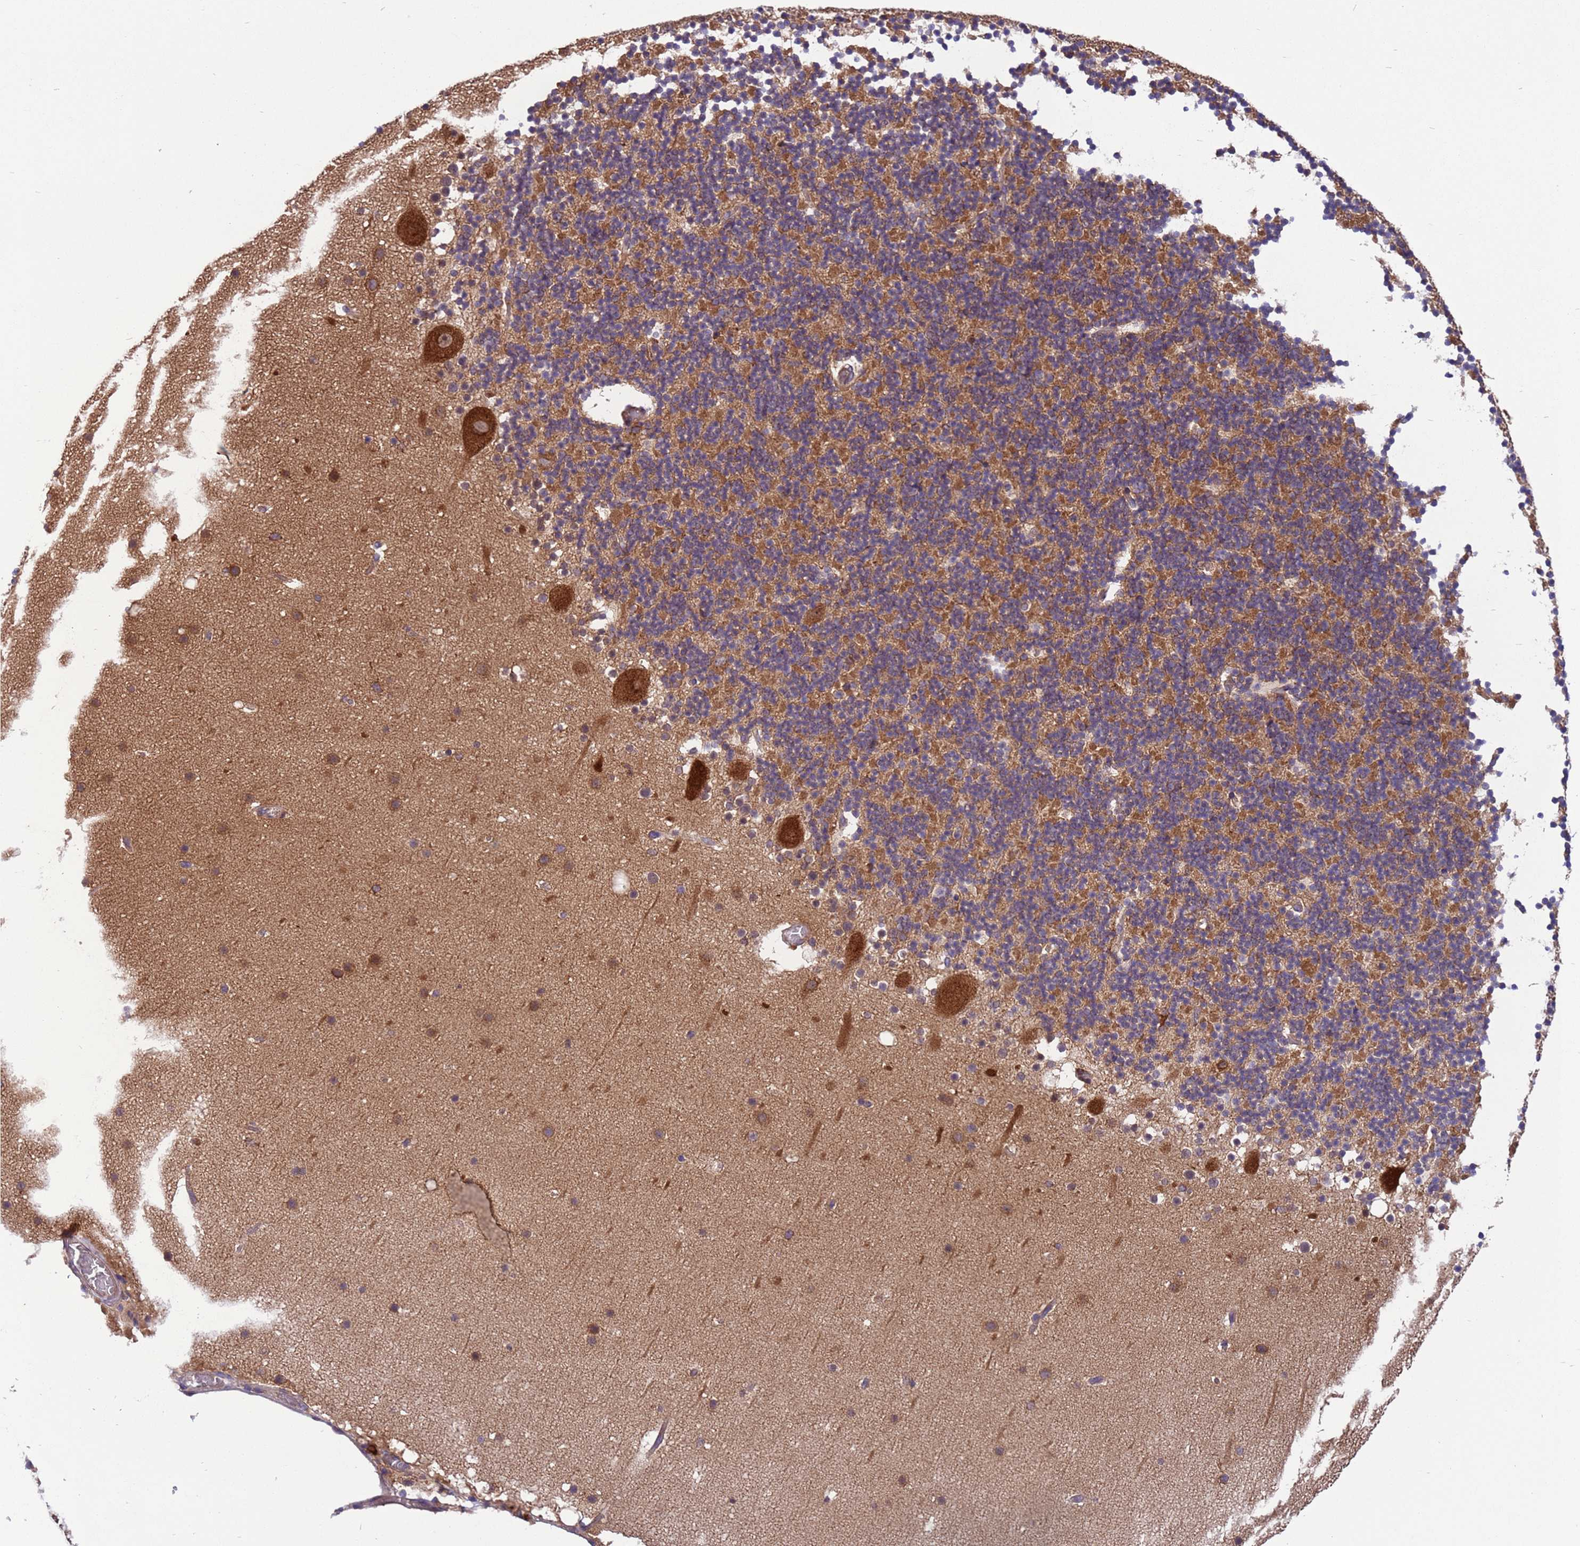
{"staining": {"intensity": "moderate", "quantity": "25%-75%", "location": "cytoplasmic/membranous"}, "tissue": "cerebellum", "cell_type": "Cells in granular layer", "image_type": "normal", "snomed": [{"axis": "morphology", "description": "Normal tissue, NOS"}, {"axis": "topography", "description": "Cerebellum"}], "caption": "Immunohistochemistry (IHC) image of unremarkable human cerebellum stained for a protein (brown), which displays medium levels of moderate cytoplasmic/membranous positivity in approximately 25%-75% of cells in granular layer.", "gene": "ARHGAP12", "patient": {"sex": "male", "age": 57}}